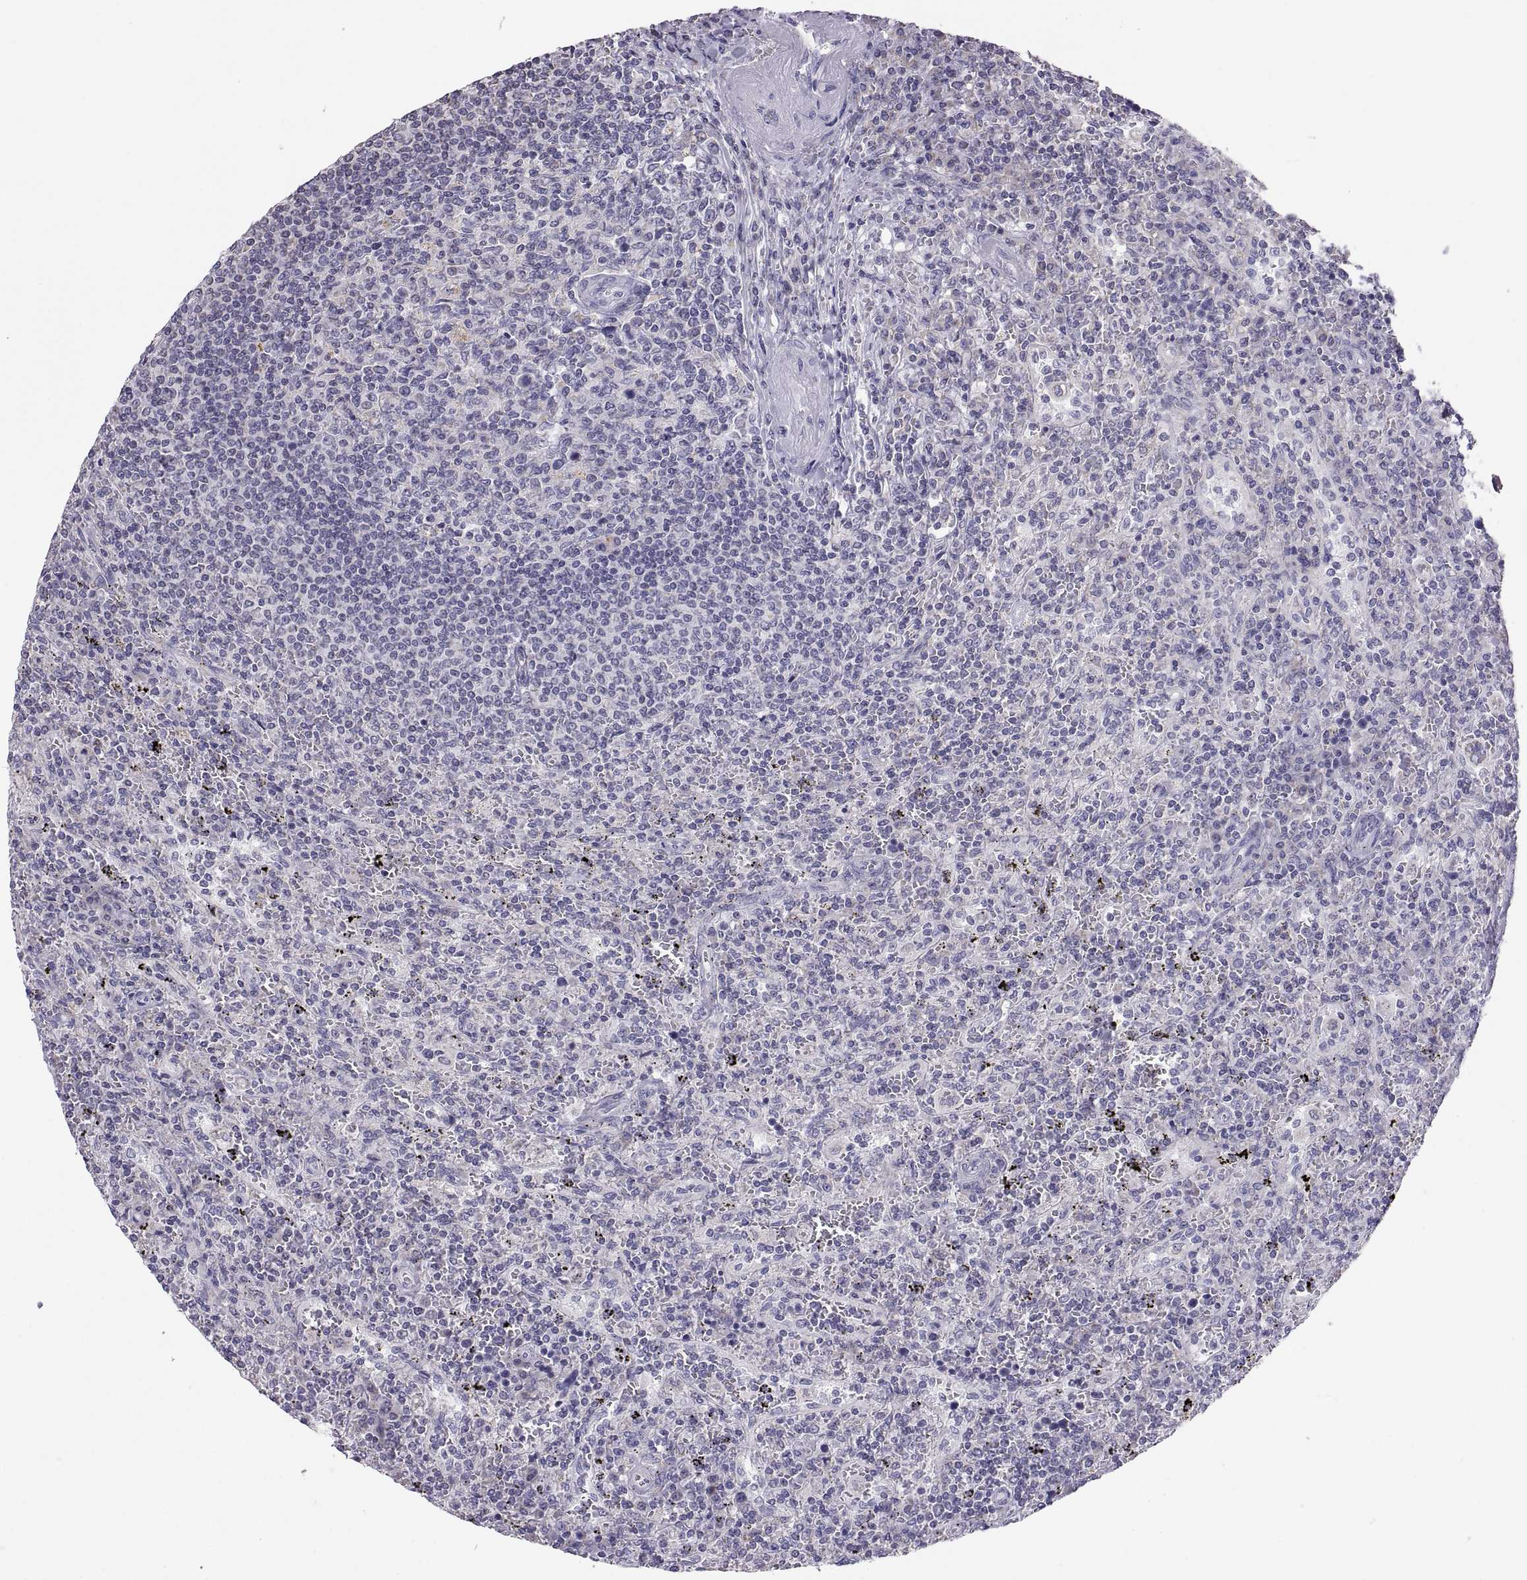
{"staining": {"intensity": "negative", "quantity": "none", "location": "none"}, "tissue": "lymphoma", "cell_type": "Tumor cells", "image_type": "cancer", "snomed": [{"axis": "morphology", "description": "Malignant lymphoma, non-Hodgkin's type, Low grade"}, {"axis": "topography", "description": "Spleen"}], "caption": "A histopathology image of low-grade malignant lymphoma, non-Hodgkin's type stained for a protein displays no brown staining in tumor cells. (DAB (3,3'-diaminobenzidine) IHC visualized using brightfield microscopy, high magnification).", "gene": "TNNC1", "patient": {"sex": "male", "age": 62}}